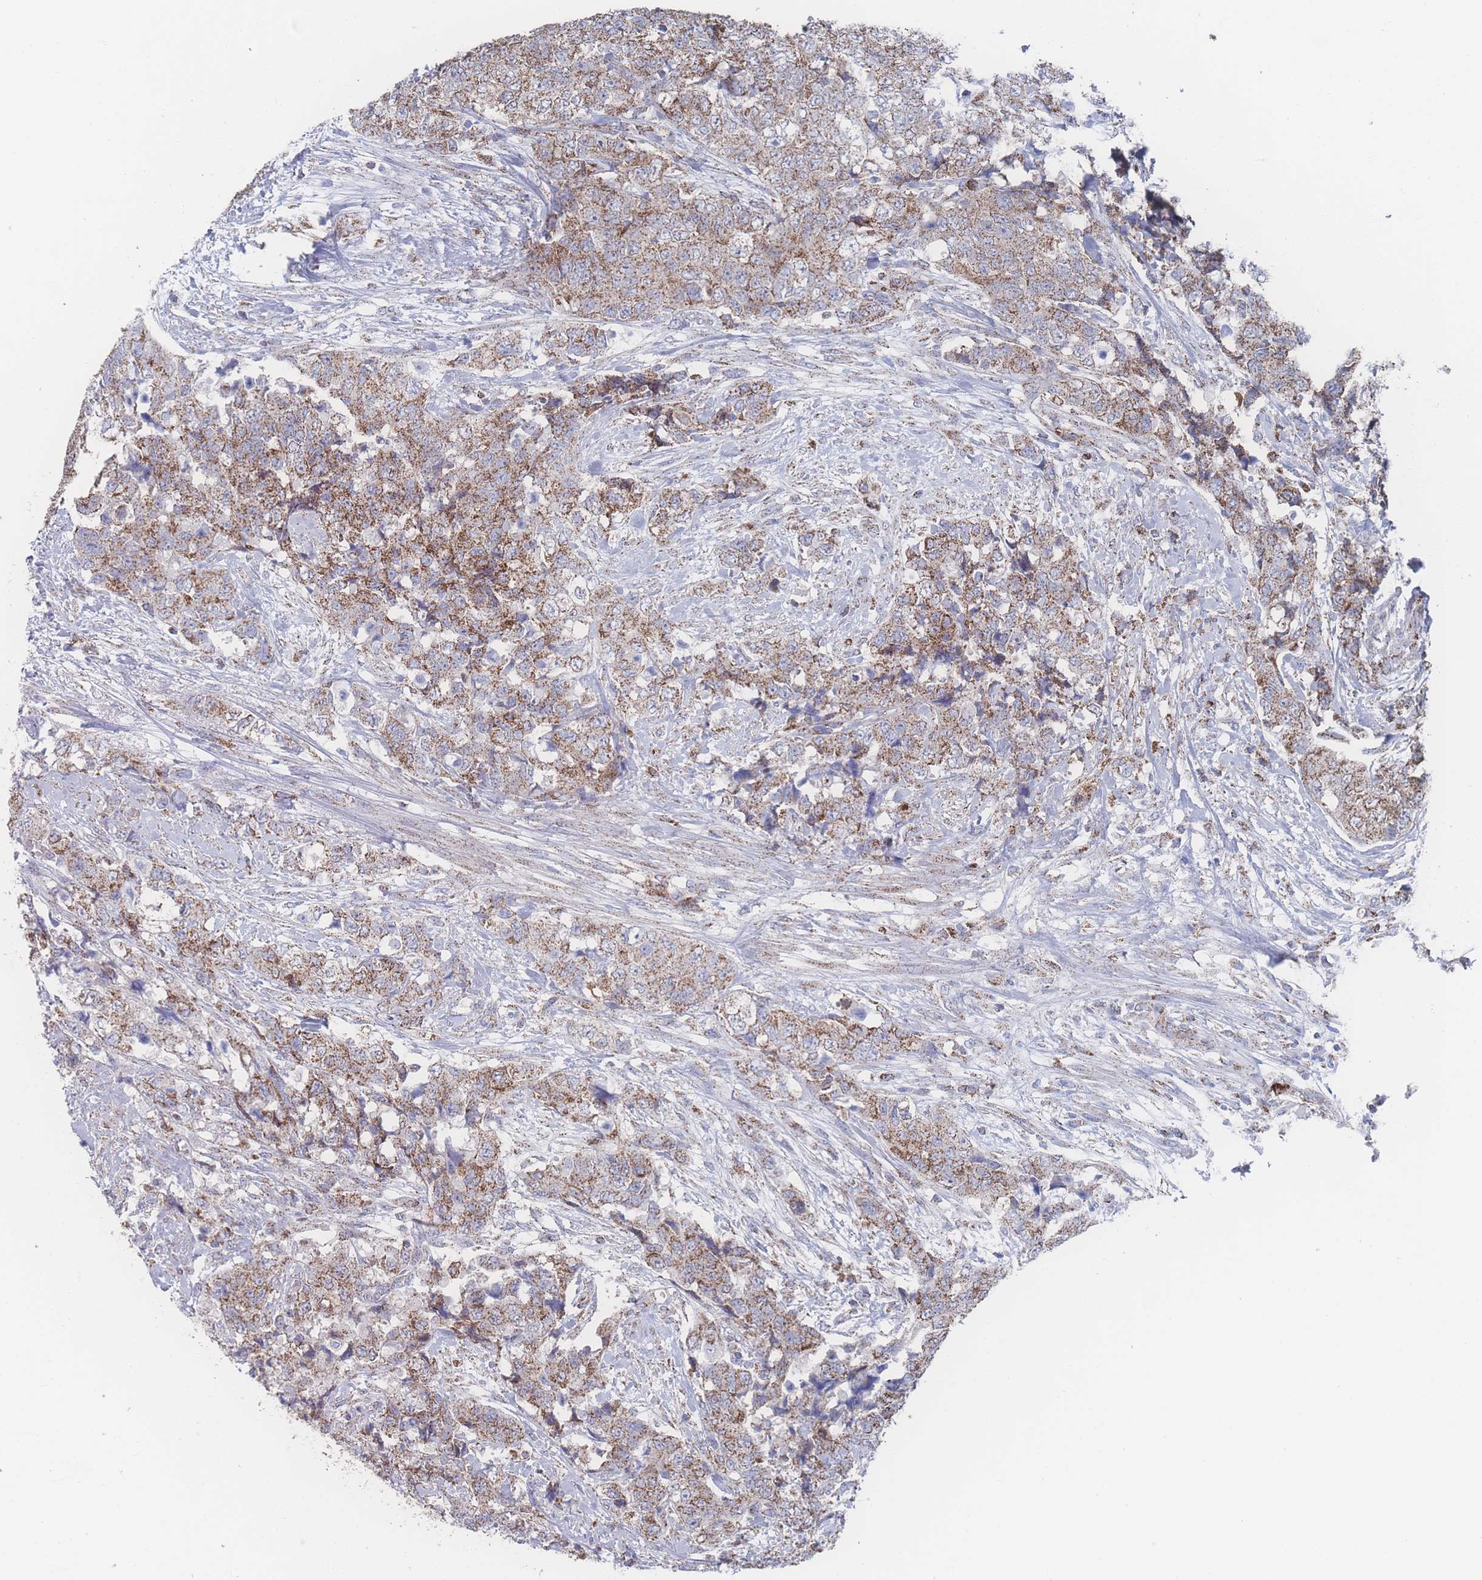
{"staining": {"intensity": "moderate", "quantity": ">75%", "location": "cytoplasmic/membranous"}, "tissue": "urothelial cancer", "cell_type": "Tumor cells", "image_type": "cancer", "snomed": [{"axis": "morphology", "description": "Urothelial carcinoma, High grade"}, {"axis": "topography", "description": "Urinary bladder"}], "caption": "Tumor cells display medium levels of moderate cytoplasmic/membranous expression in approximately >75% of cells in urothelial cancer.", "gene": "PEX14", "patient": {"sex": "female", "age": 78}}